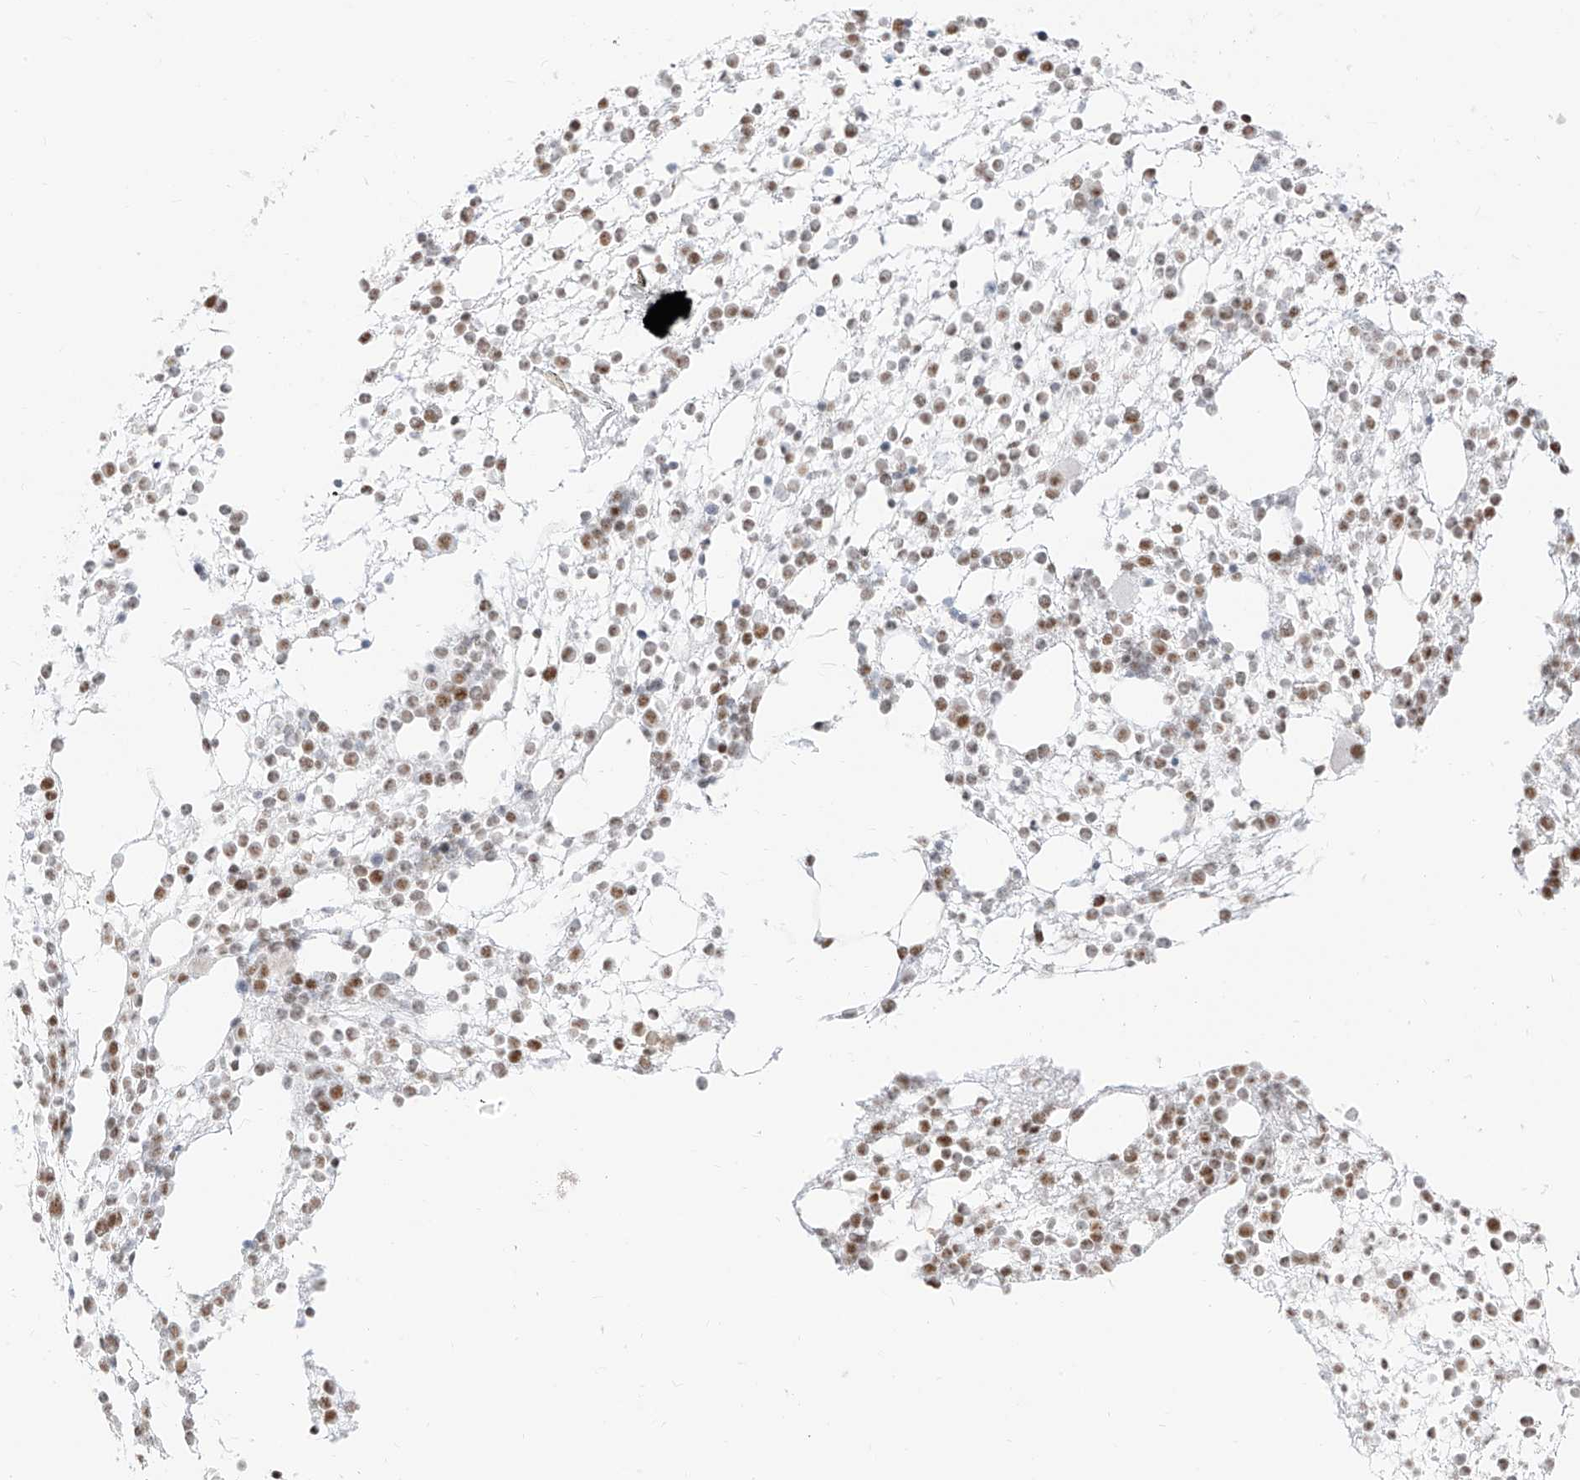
{"staining": {"intensity": "moderate", "quantity": "25%-75%", "location": "nuclear"}, "tissue": "bone marrow", "cell_type": "Hematopoietic cells", "image_type": "normal", "snomed": [{"axis": "morphology", "description": "Normal tissue, NOS"}, {"axis": "topography", "description": "Bone marrow"}], "caption": "Immunohistochemical staining of benign human bone marrow displays medium levels of moderate nuclear staining in approximately 25%-75% of hematopoietic cells. (brown staining indicates protein expression, while blue staining denotes nuclei).", "gene": "SUPT5H", "patient": {"sex": "male", "age": 54}}